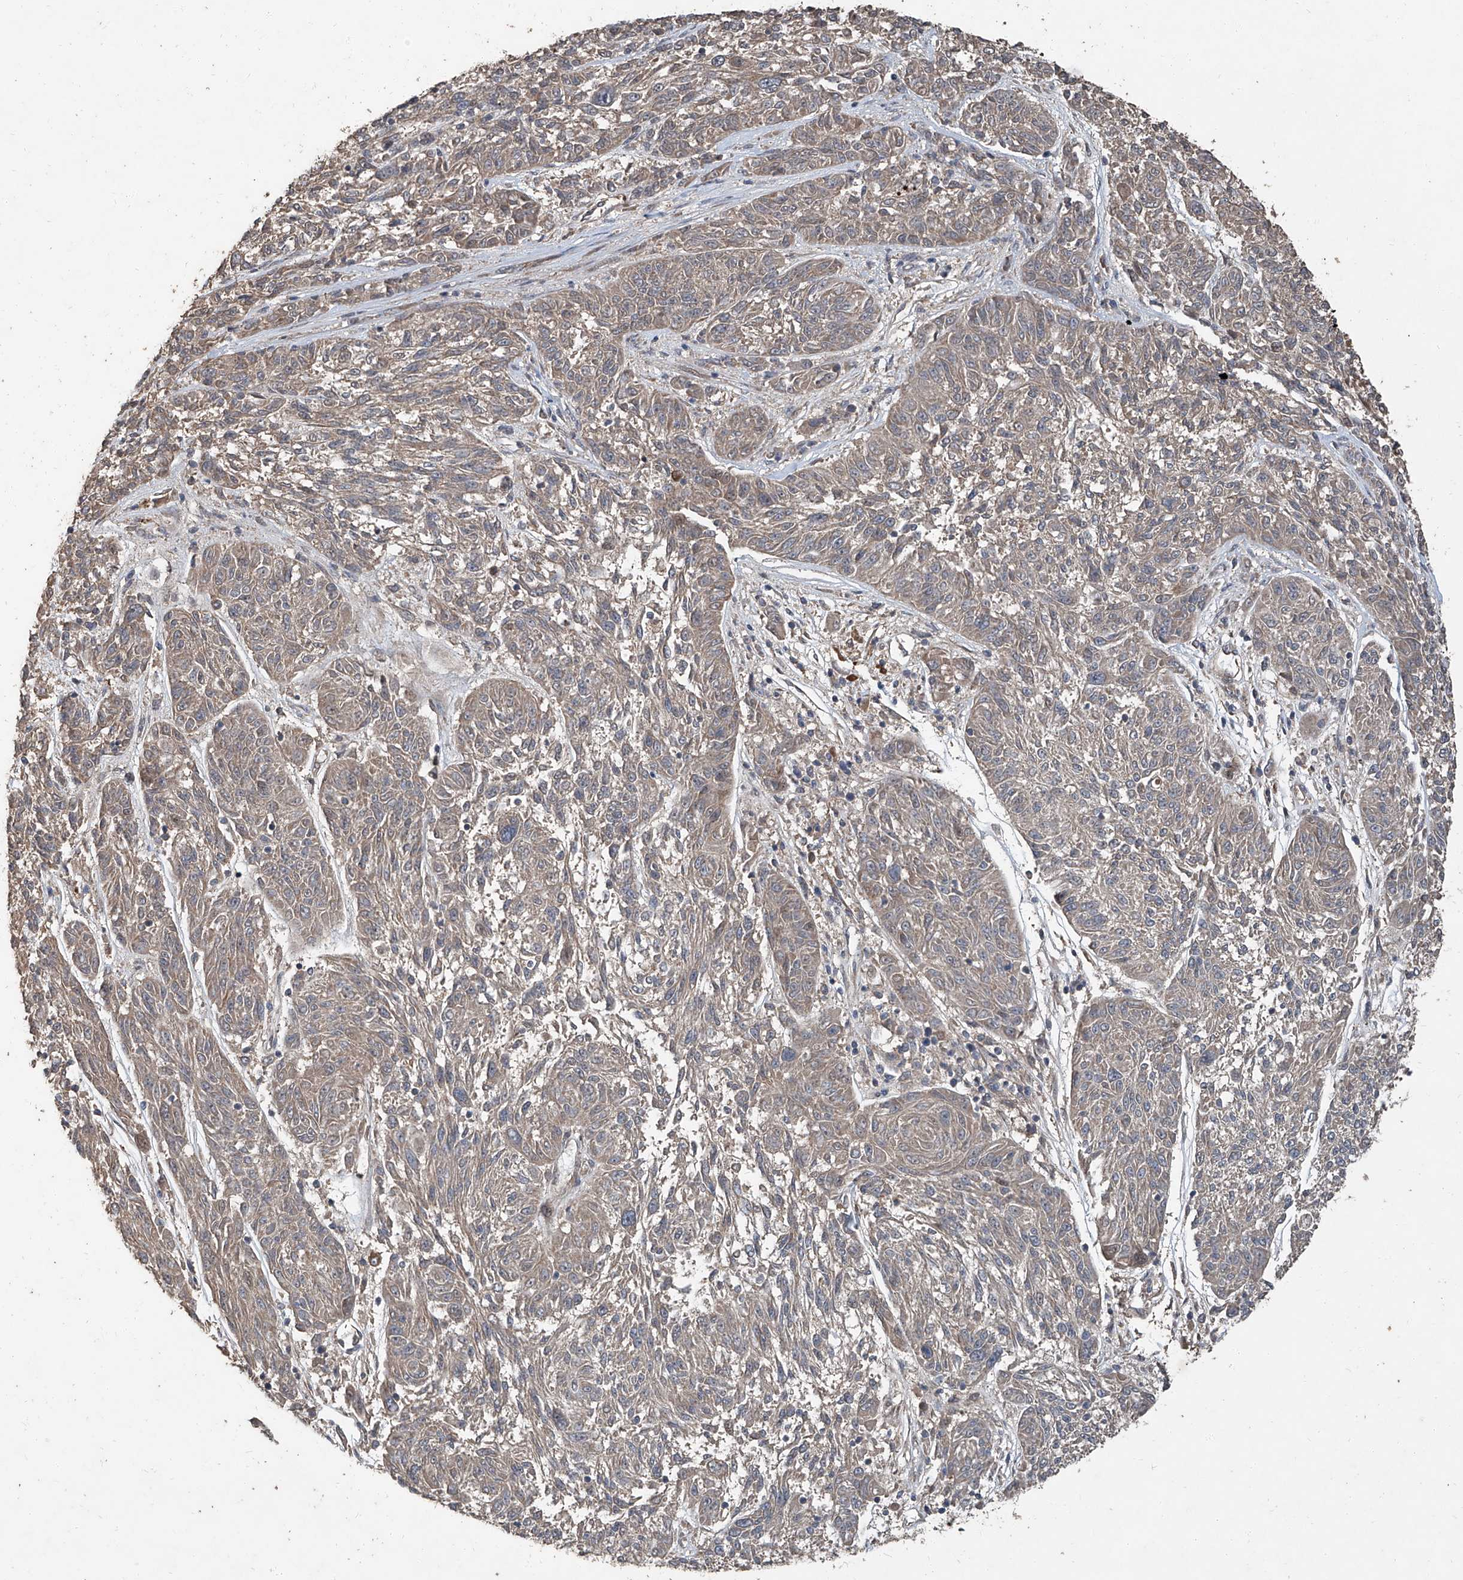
{"staining": {"intensity": "weak", "quantity": ">75%", "location": "cytoplasmic/membranous"}, "tissue": "melanoma", "cell_type": "Tumor cells", "image_type": "cancer", "snomed": [{"axis": "morphology", "description": "Malignant melanoma, NOS"}, {"axis": "topography", "description": "Skin"}], "caption": "Brown immunohistochemical staining in malignant melanoma reveals weak cytoplasmic/membranous staining in about >75% of tumor cells. The protein is shown in brown color, while the nuclei are stained blue.", "gene": "CCN1", "patient": {"sex": "male", "age": 53}}